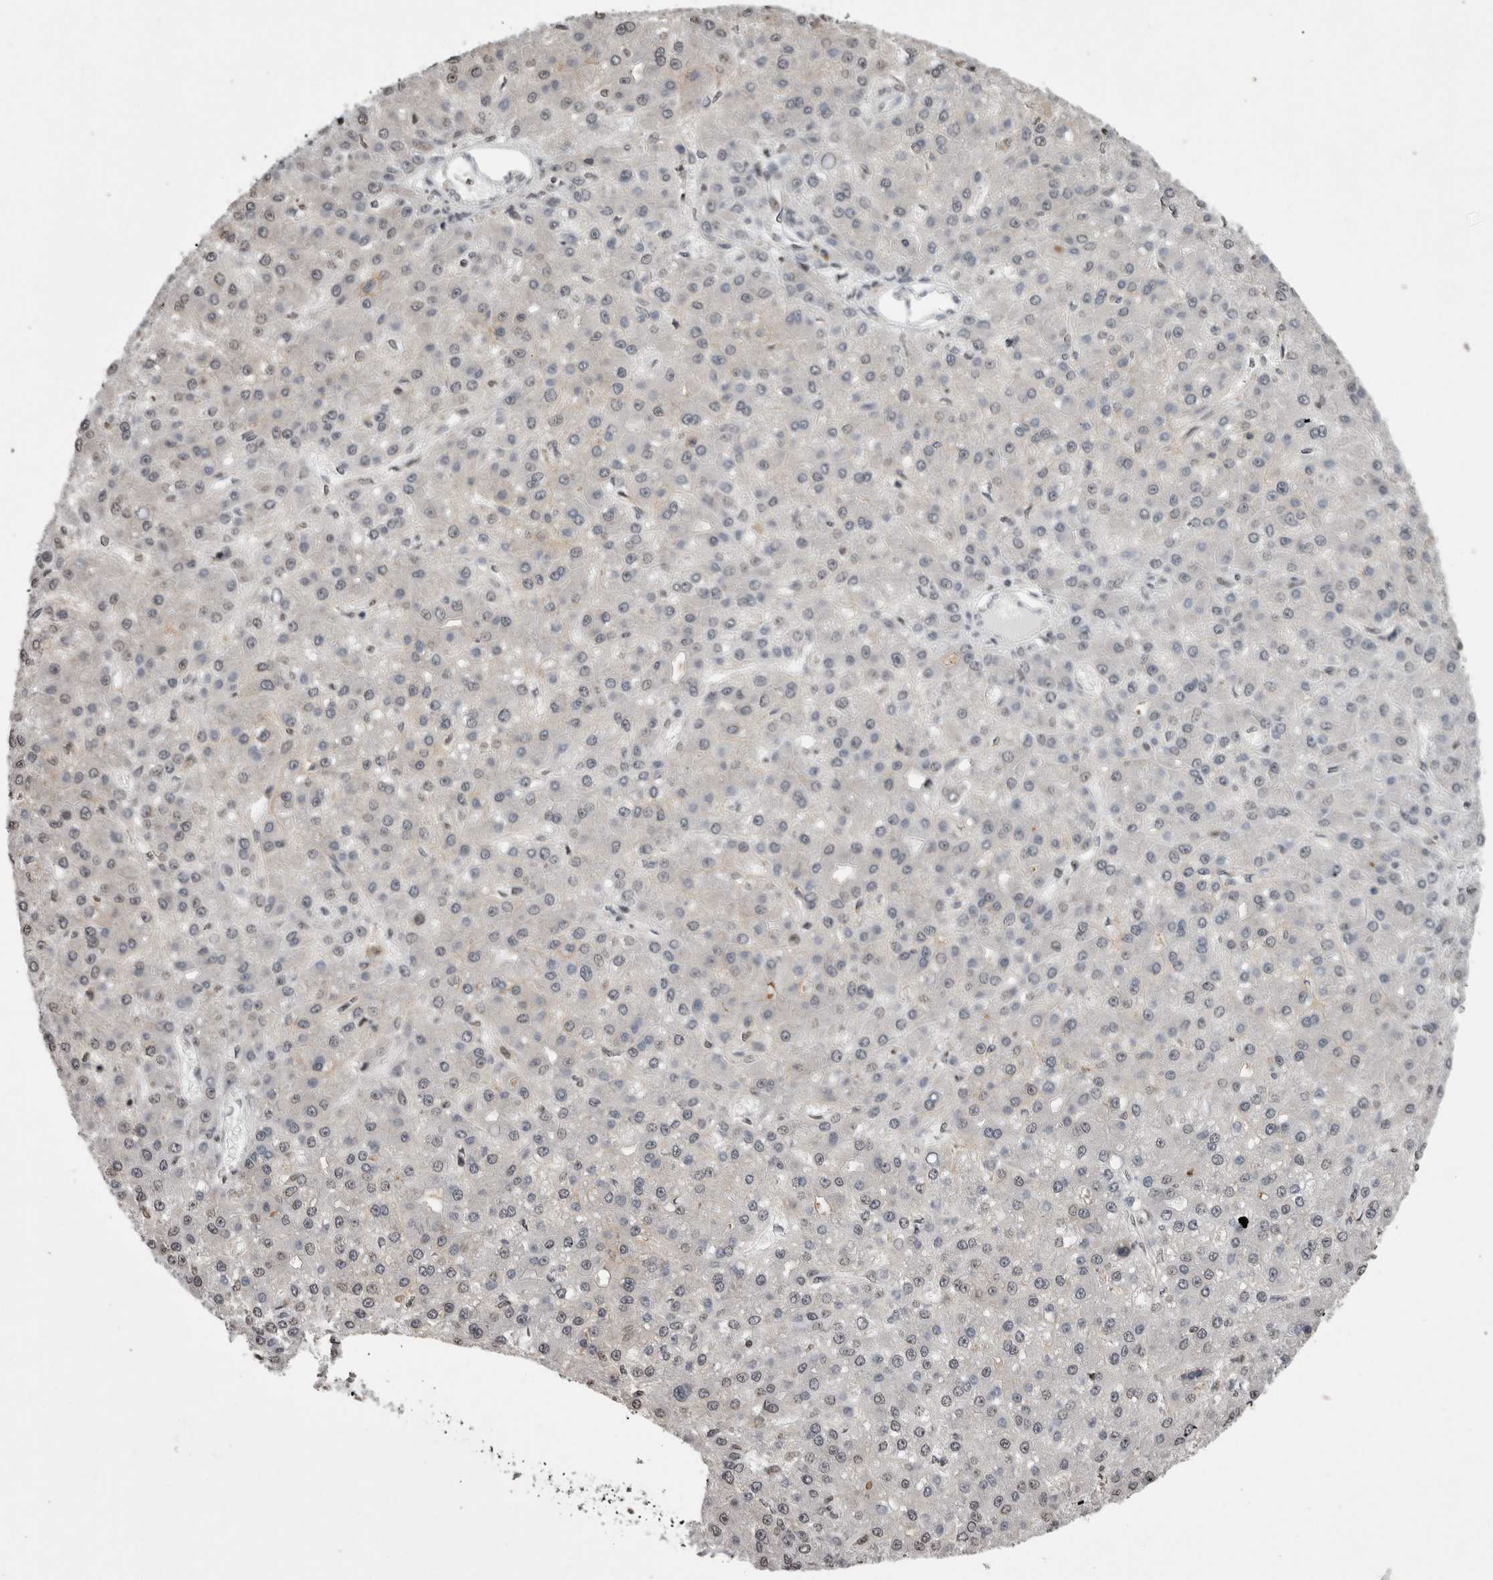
{"staining": {"intensity": "negative", "quantity": "none", "location": "none"}, "tissue": "liver cancer", "cell_type": "Tumor cells", "image_type": "cancer", "snomed": [{"axis": "morphology", "description": "Carcinoma, Hepatocellular, NOS"}, {"axis": "topography", "description": "Liver"}], "caption": "Tumor cells are negative for protein expression in human liver cancer.", "gene": "ZBTB11", "patient": {"sex": "male", "age": 67}}